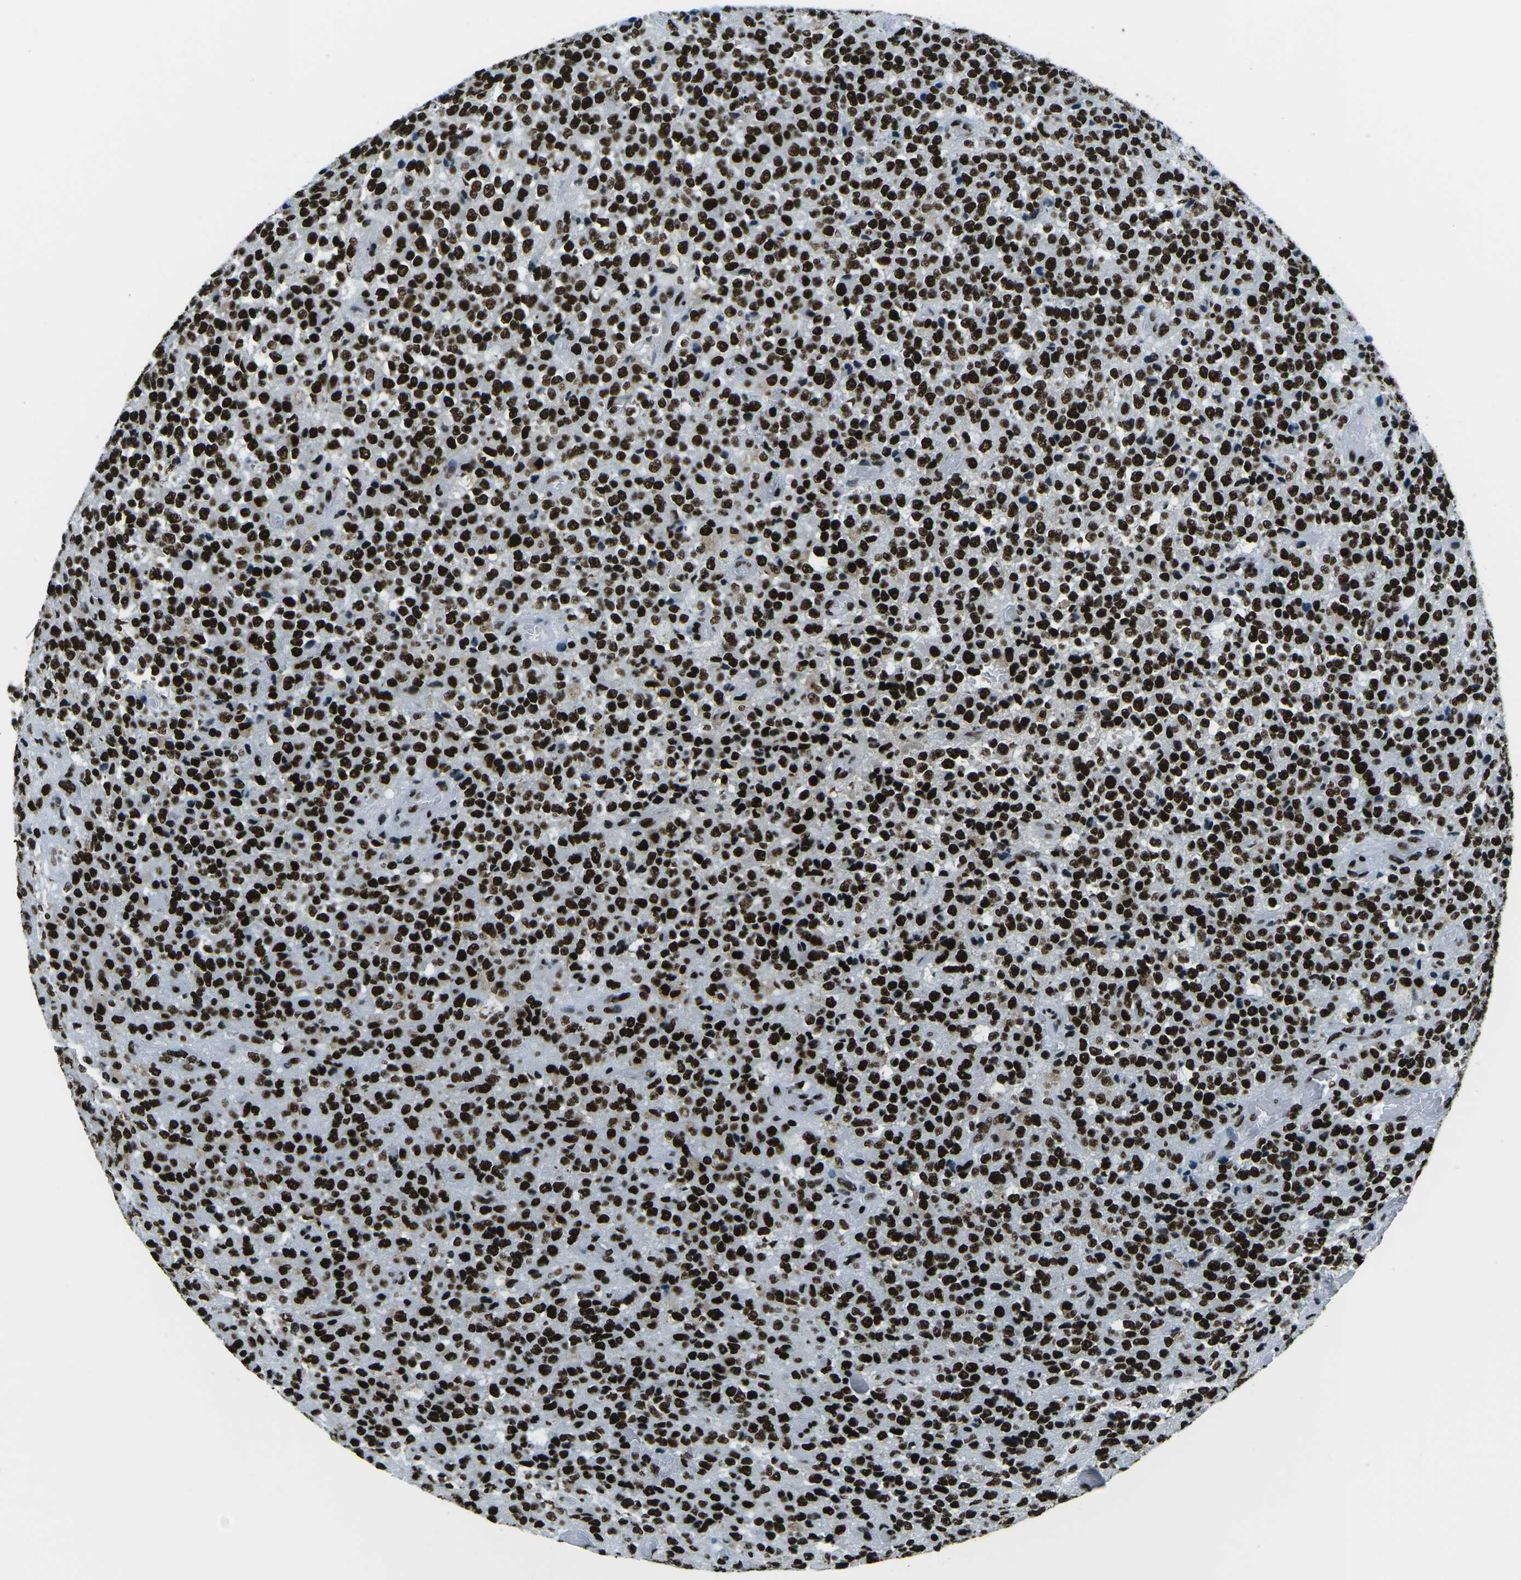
{"staining": {"intensity": "strong", "quantity": ">75%", "location": "nuclear"}, "tissue": "glioma", "cell_type": "Tumor cells", "image_type": "cancer", "snomed": [{"axis": "morphology", "description": "Glioma, malignant, High grade"}, {"axis": "topography", "description": "pancreas cauda"}], "caption": "The immunohistochemical stain highlights strong nuclear expression in tumor cells of high-grade glioma (malignant) tissue.", "gene": "HNRNPL", "patient": {"sex": "male", "age": 60}}